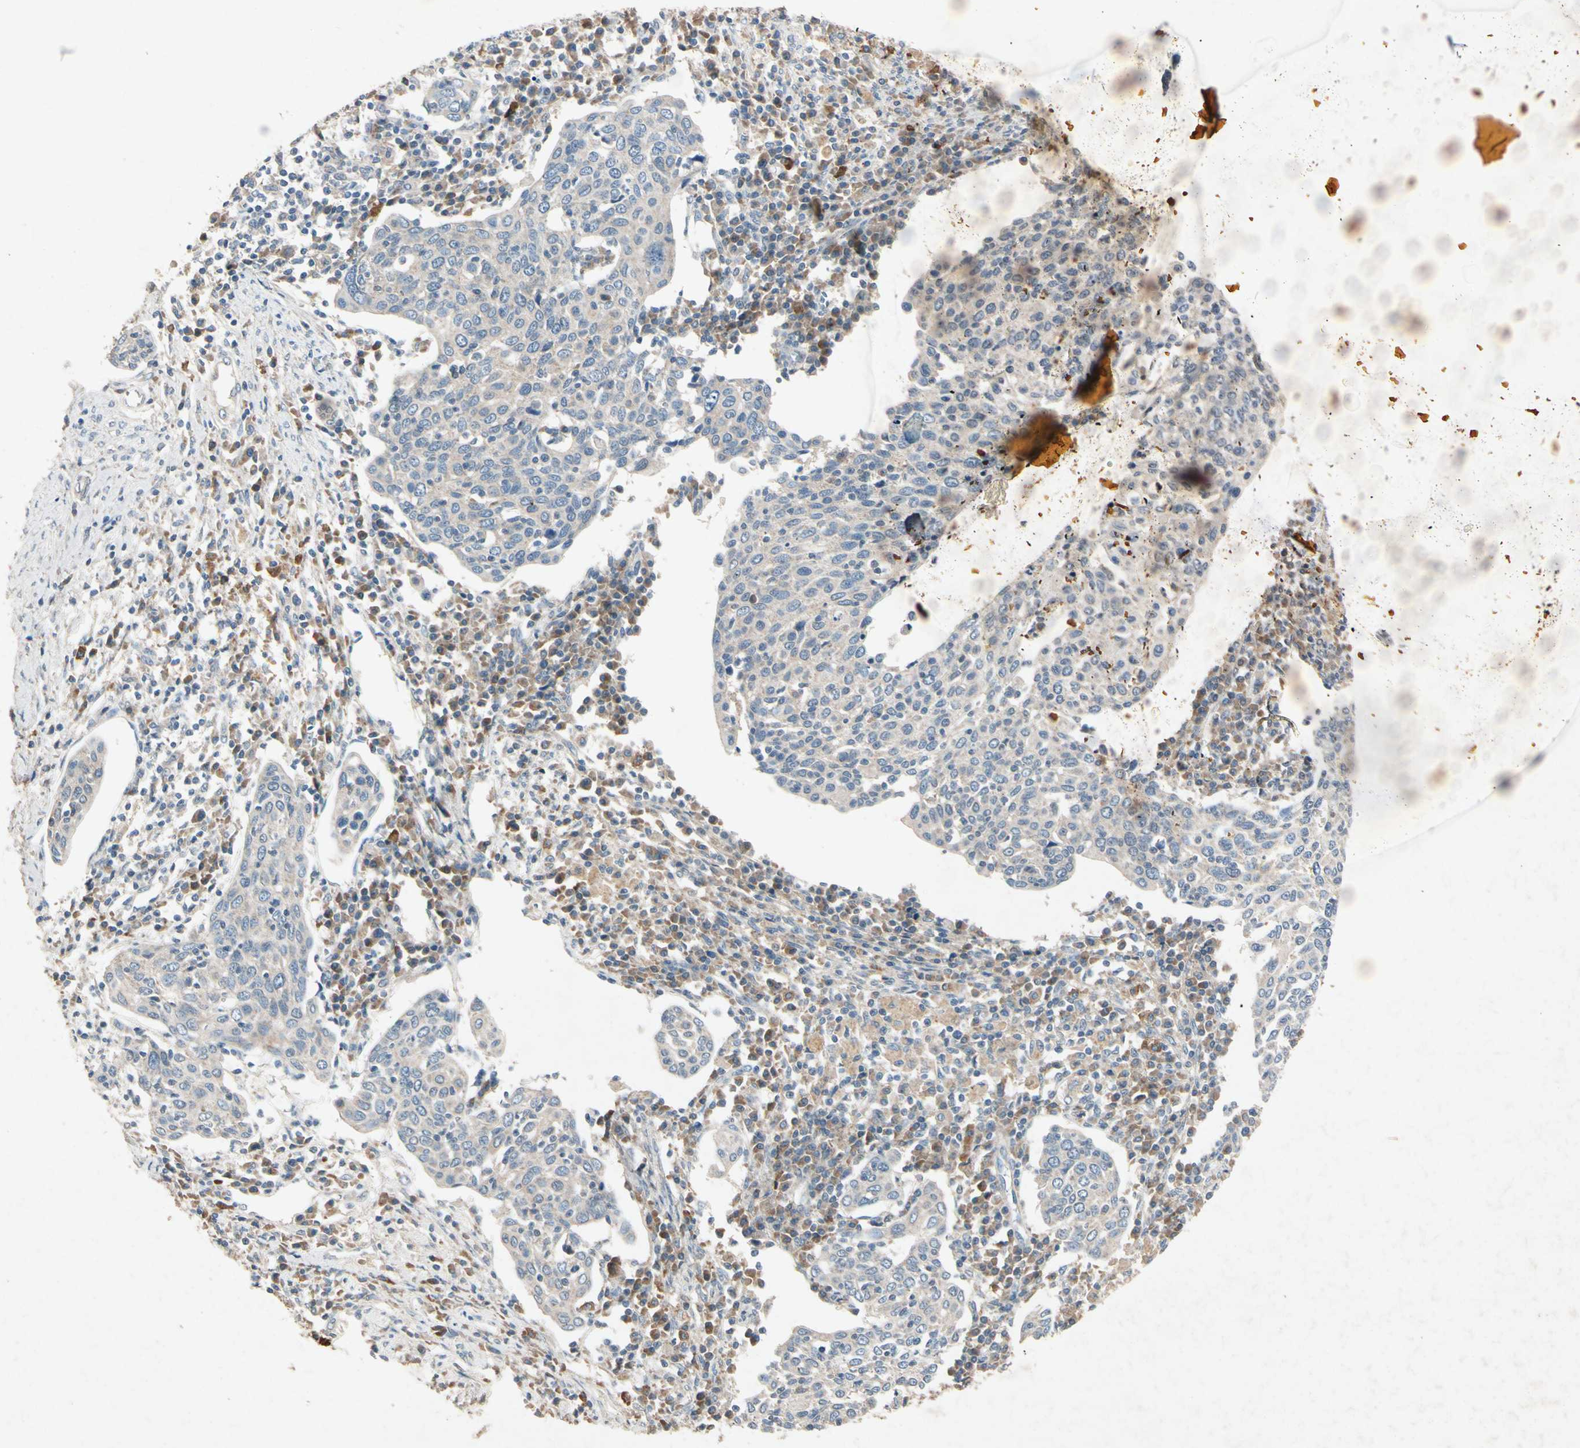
{"staining": {"intensity": "weak", "quantity": "25%-75%", "location": "cytoplasmic/membranous"}, "tissue": "cervical cancer", "cell_type": "Tumor cells", "image_type": "cancer", "snomed": [{"axis": "morphology", "description": "Squamous cell carcinoma, NOS"}, {"axis": "topography", "description": "Cervix"}], "caption": "Cervical cancer (squamous cell carcinoma) stained with a brown dye reveals weak cytoplasmic/membranous positive staining in about 25%-75% of tumor cells.", "gene": "GPLD1", "patient": {"sex": "female", "age": 40}}